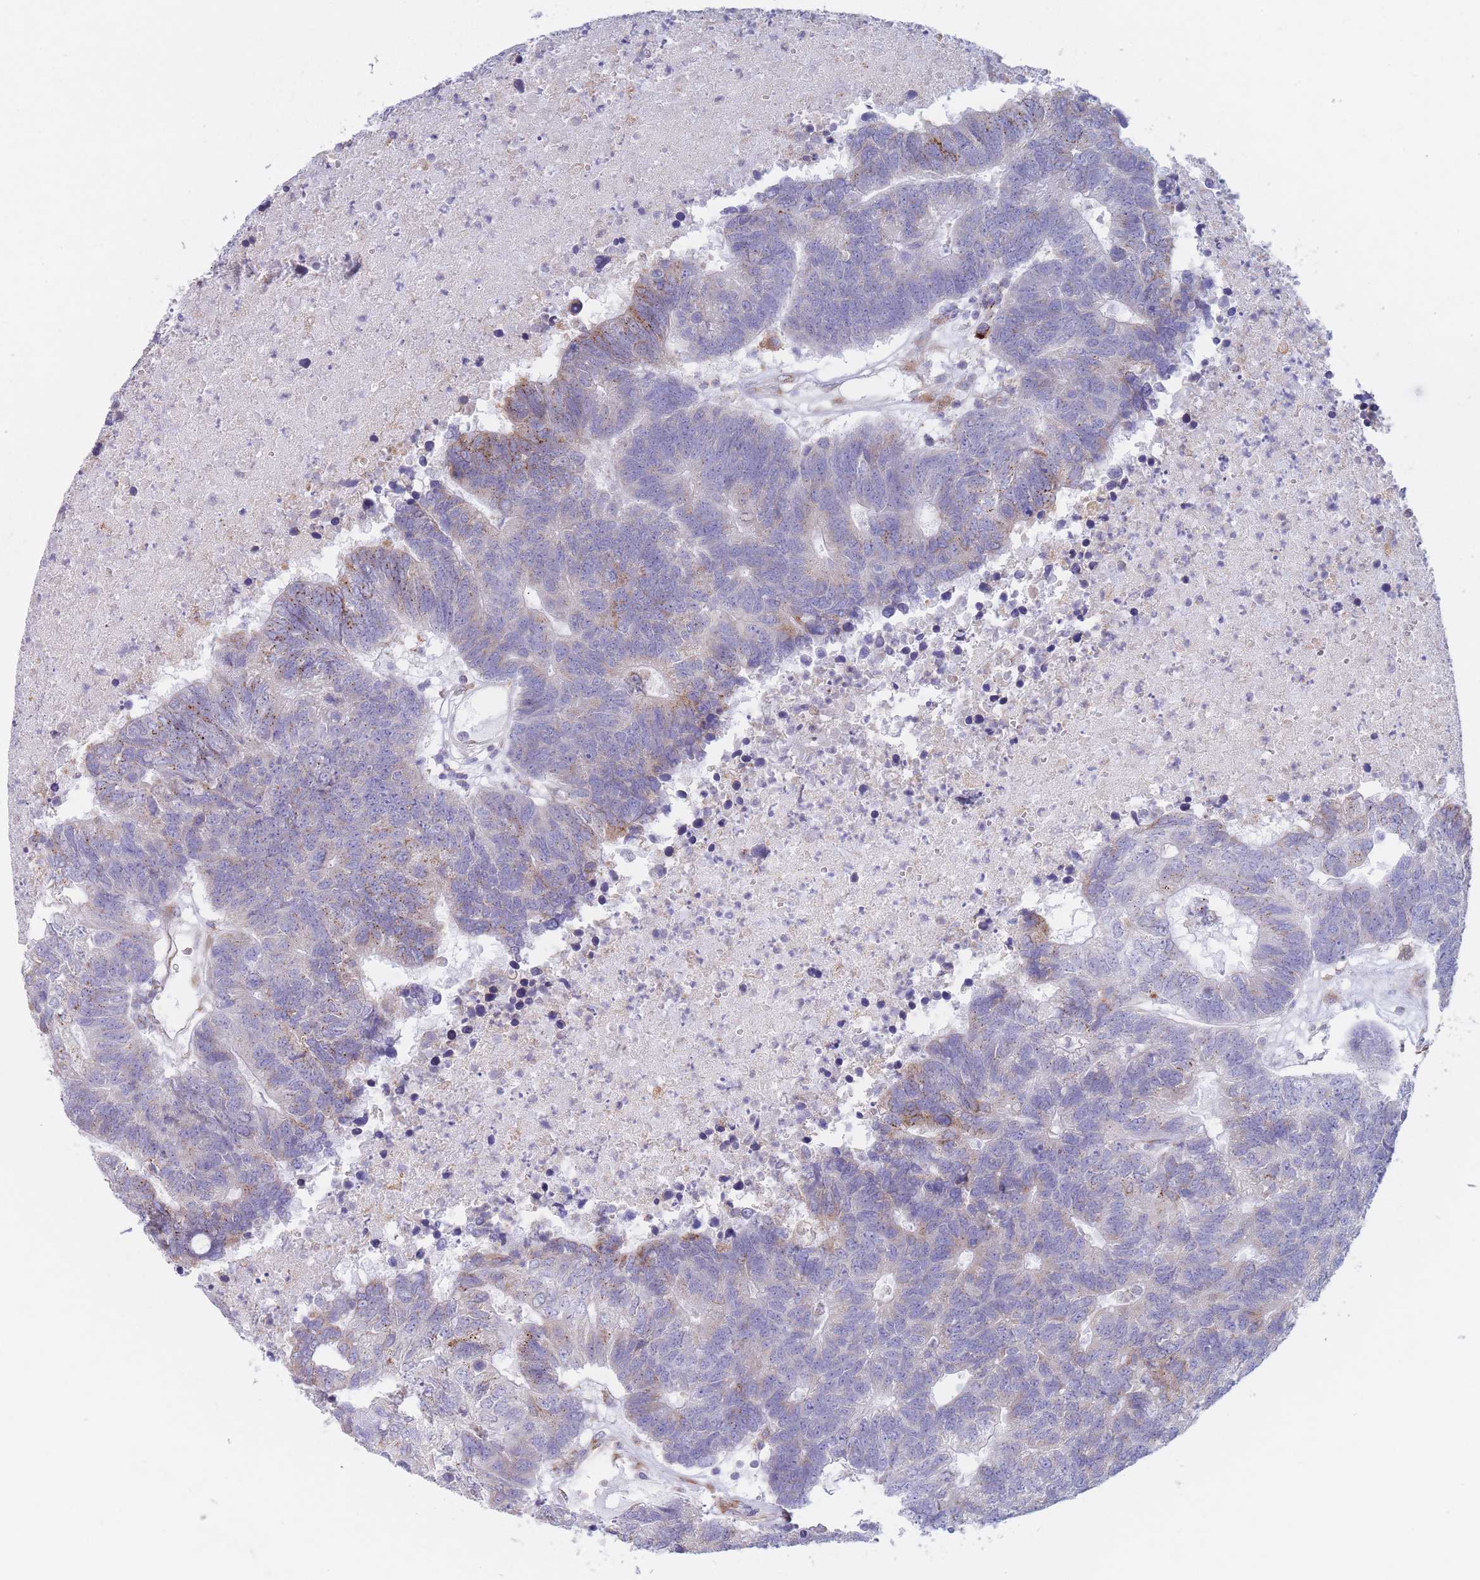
{"staining": {"intensity": "moderate", "quantity": "<25%", "location": "cytoplasmic/membranous"}, "tissue": "colorectal cancer", "cell_type": "Tumor cells", "image_type": "cancer", "snomed": [{"axis": "morphology", "description": "Adenocarcinoma, NOS"}, {"axis": "topography", "description": "Colon"}], "caption": "A micrograph of human colorectal cancer stained for a protein shows moderate cytoplasmic/membranous brown staining in tumor cells. Using DAB (brown) and hematoxylin (blue) stains, captured at high magnification using brightfield microscopy.", "gene": "MRPL30", "patient": {"sex": "female", "age": 48}}